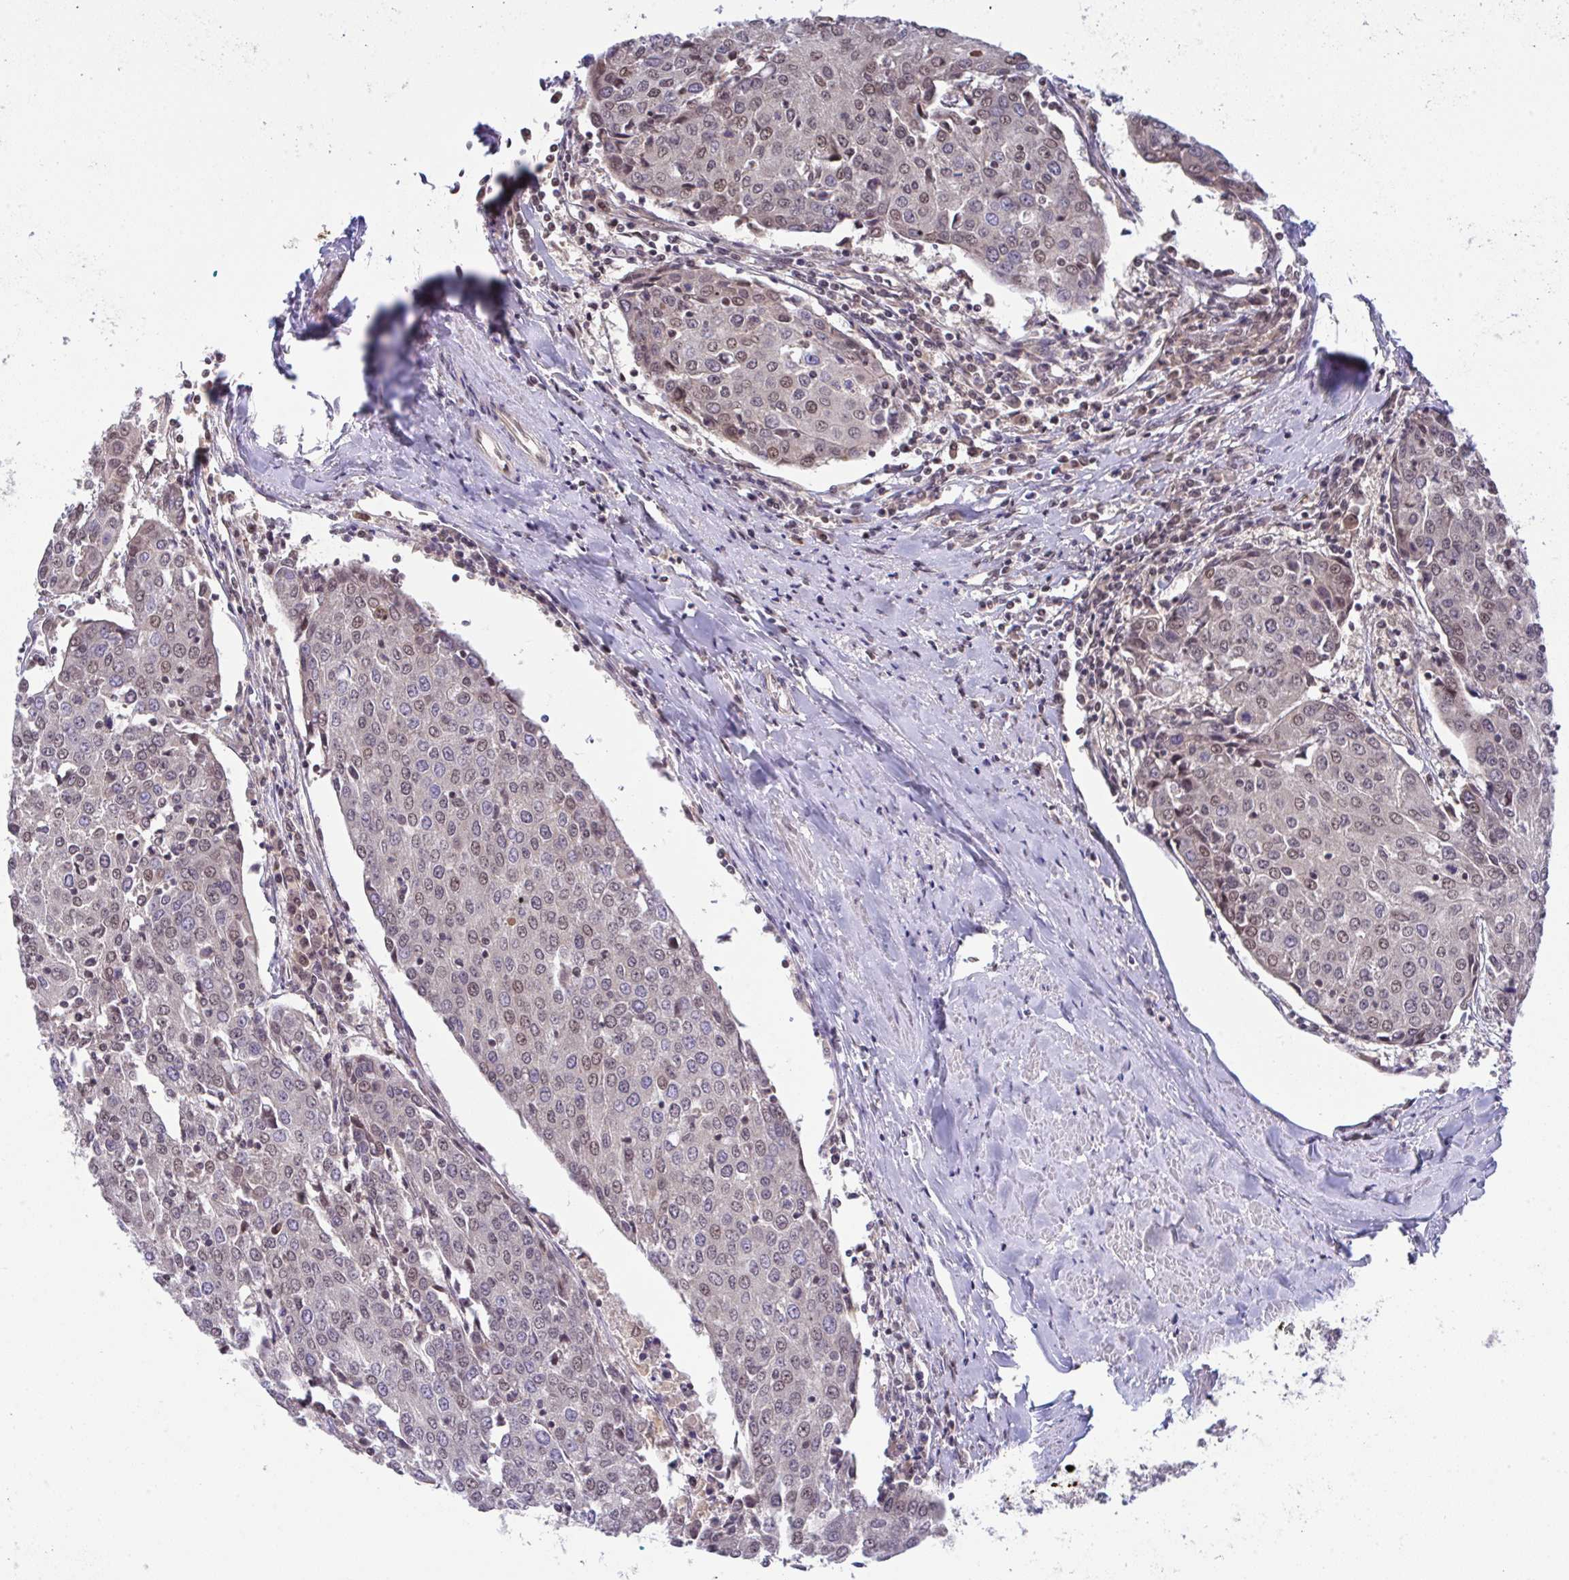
{"staining": {"intensity": "moderate", "quantity": "25%-75%", "location": "nuclear"}, "tissue": "urothelial cancer", "cell_type": "Tumor cells", "image_type": "cancer", "snomed": [{"axis": "morphology", "description": "Urothelial carcinoma, High grade"}, {"axis": "topography", "description": "Urinary bladder"}], "caption": "DAB (3,3'-diaminobenzidine) immunohistochemical staining of human urothelial cancer exhibits moderate nuclear protein expression in about 25%-75% of tumor cells.", "gene": "C9orf64", "patient": {"sex": "female", "age": 85}}